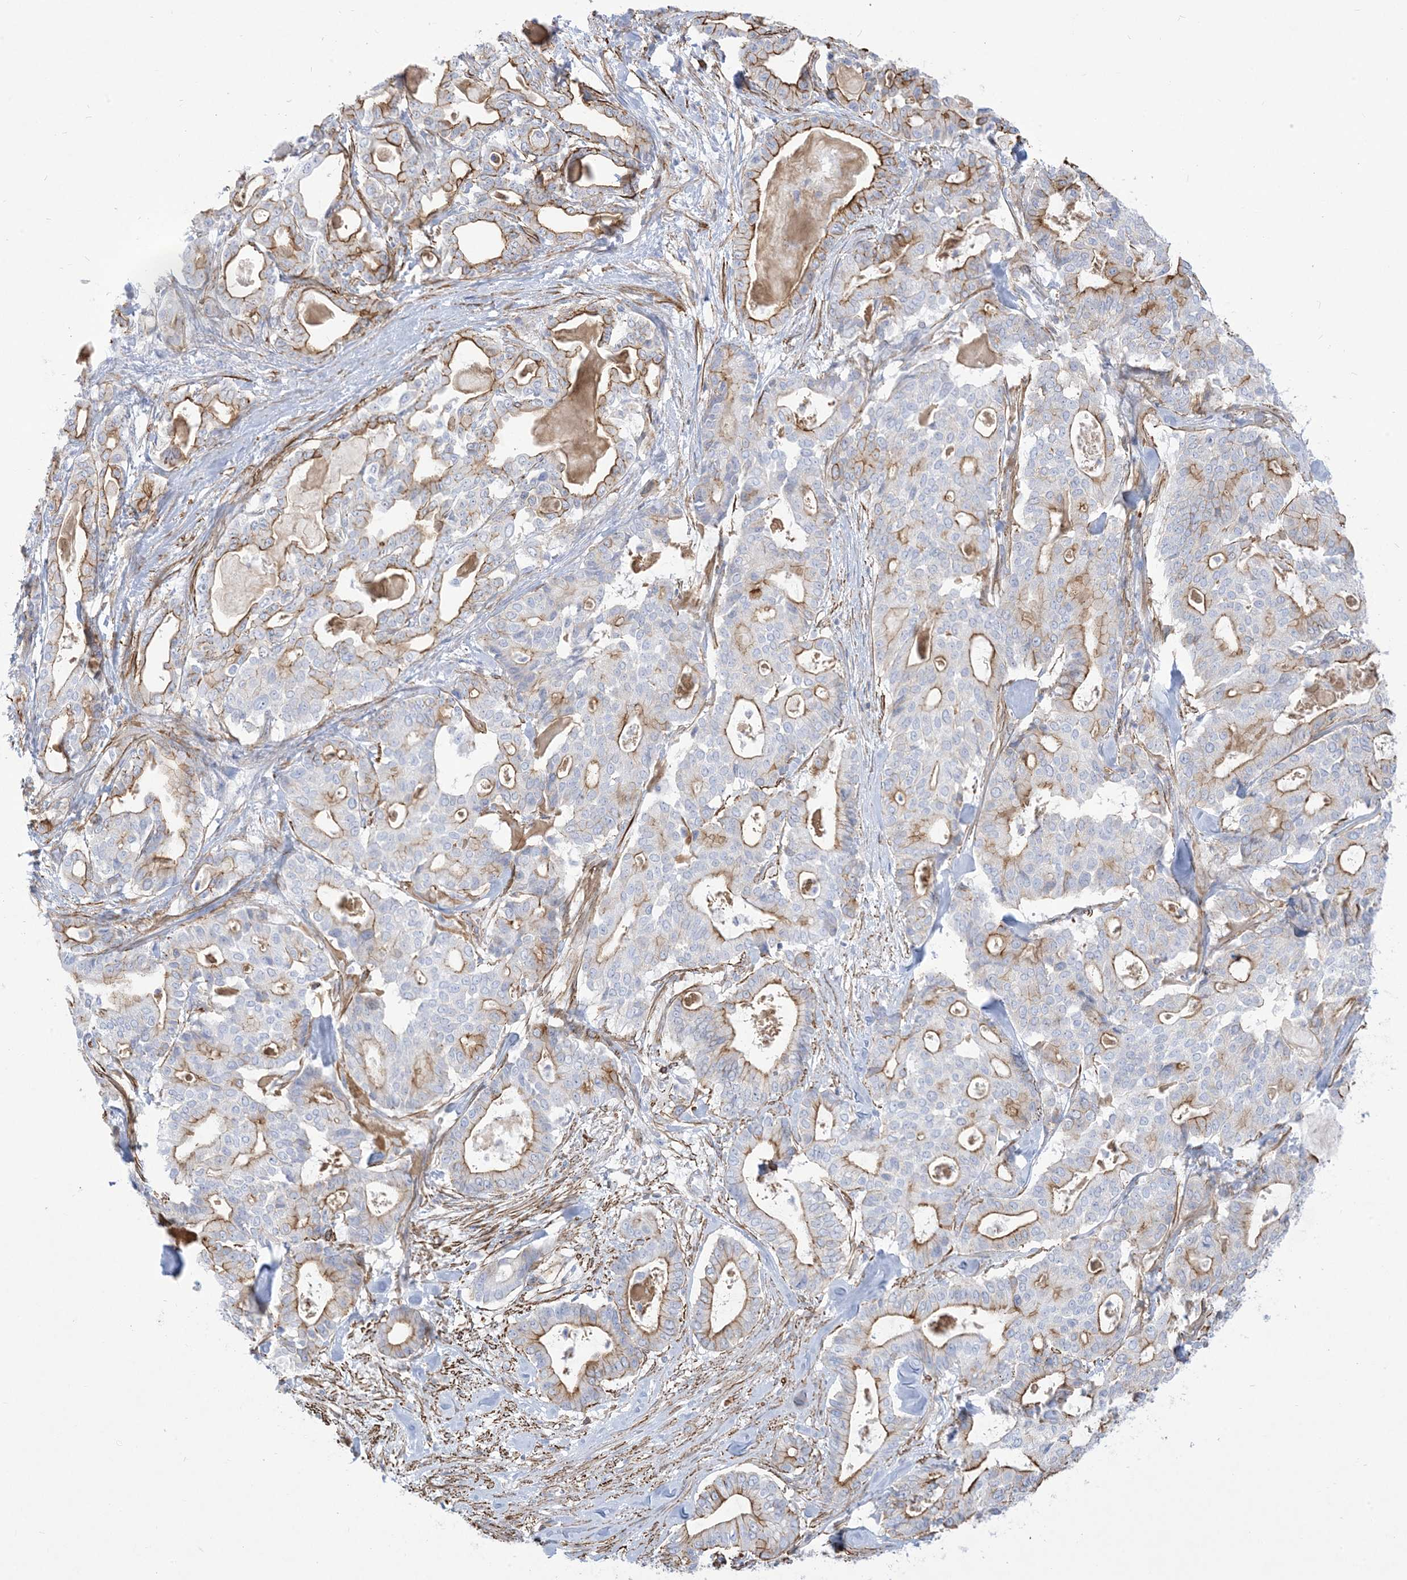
{"staining": {"intensity": "moderate", "quantity": "25%-75%", "location": "cytoplasmic/membranous"}, "tissue": "pancreatic cancer", "cell_type": "Tumor cells", "image_type": "cancer", "snomed": [{"axis": "morphology", "description": "Adenocarcinoma, NOS"}, {"axis": "topography", "description": "Pancreas"}], "caption": "Protein expression analysis of pancreatic adenocarcinoma demonstrates moderate cytoplasmic/membranous expression in about 25%-75% of tumor cells. (DAB = brown stain, brightfield microscopy at high magnification).", "gene": "B3GNT7", "patient": {"sex": "male", "age": 63}}